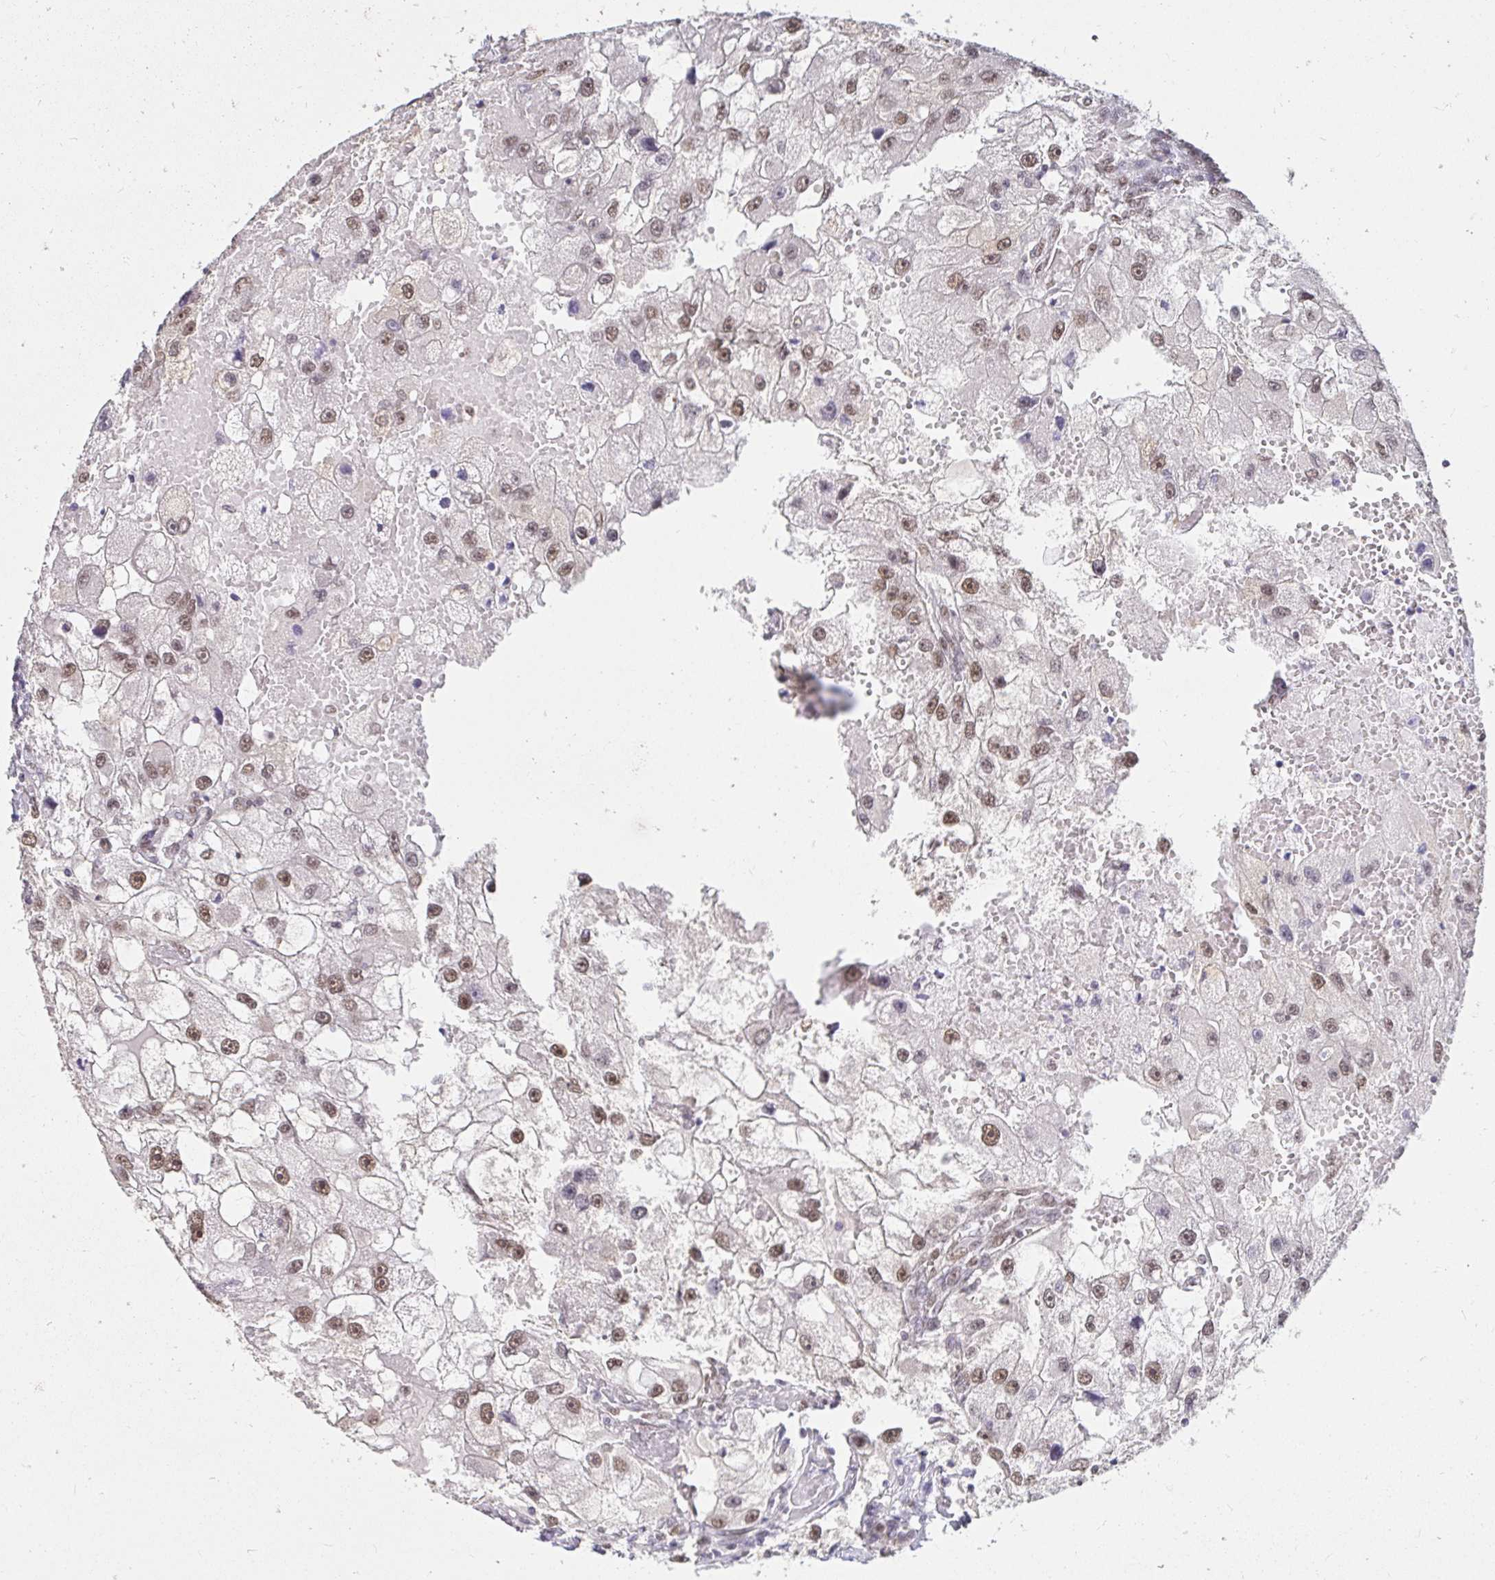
{"staining": {"intensity": "moderate", "quantity": ">75%", "location": "nuclear"}, "tissue": "renal cancer", "cell_type": "Tumor cells", "image_type": "cancer", "snomed": [{"axis": "morphology", "description": "Adenocarcinoma, NOS"}, {"axis": "topography", "description": "Kidney"}], "caption": "Protein staining of renal adenocarcinoma tissue shows moderate nuclear expression in approximately >75% of tumor cells.", "gene": "RIMS4", "patient": {"sex": "male", "age": 63}}